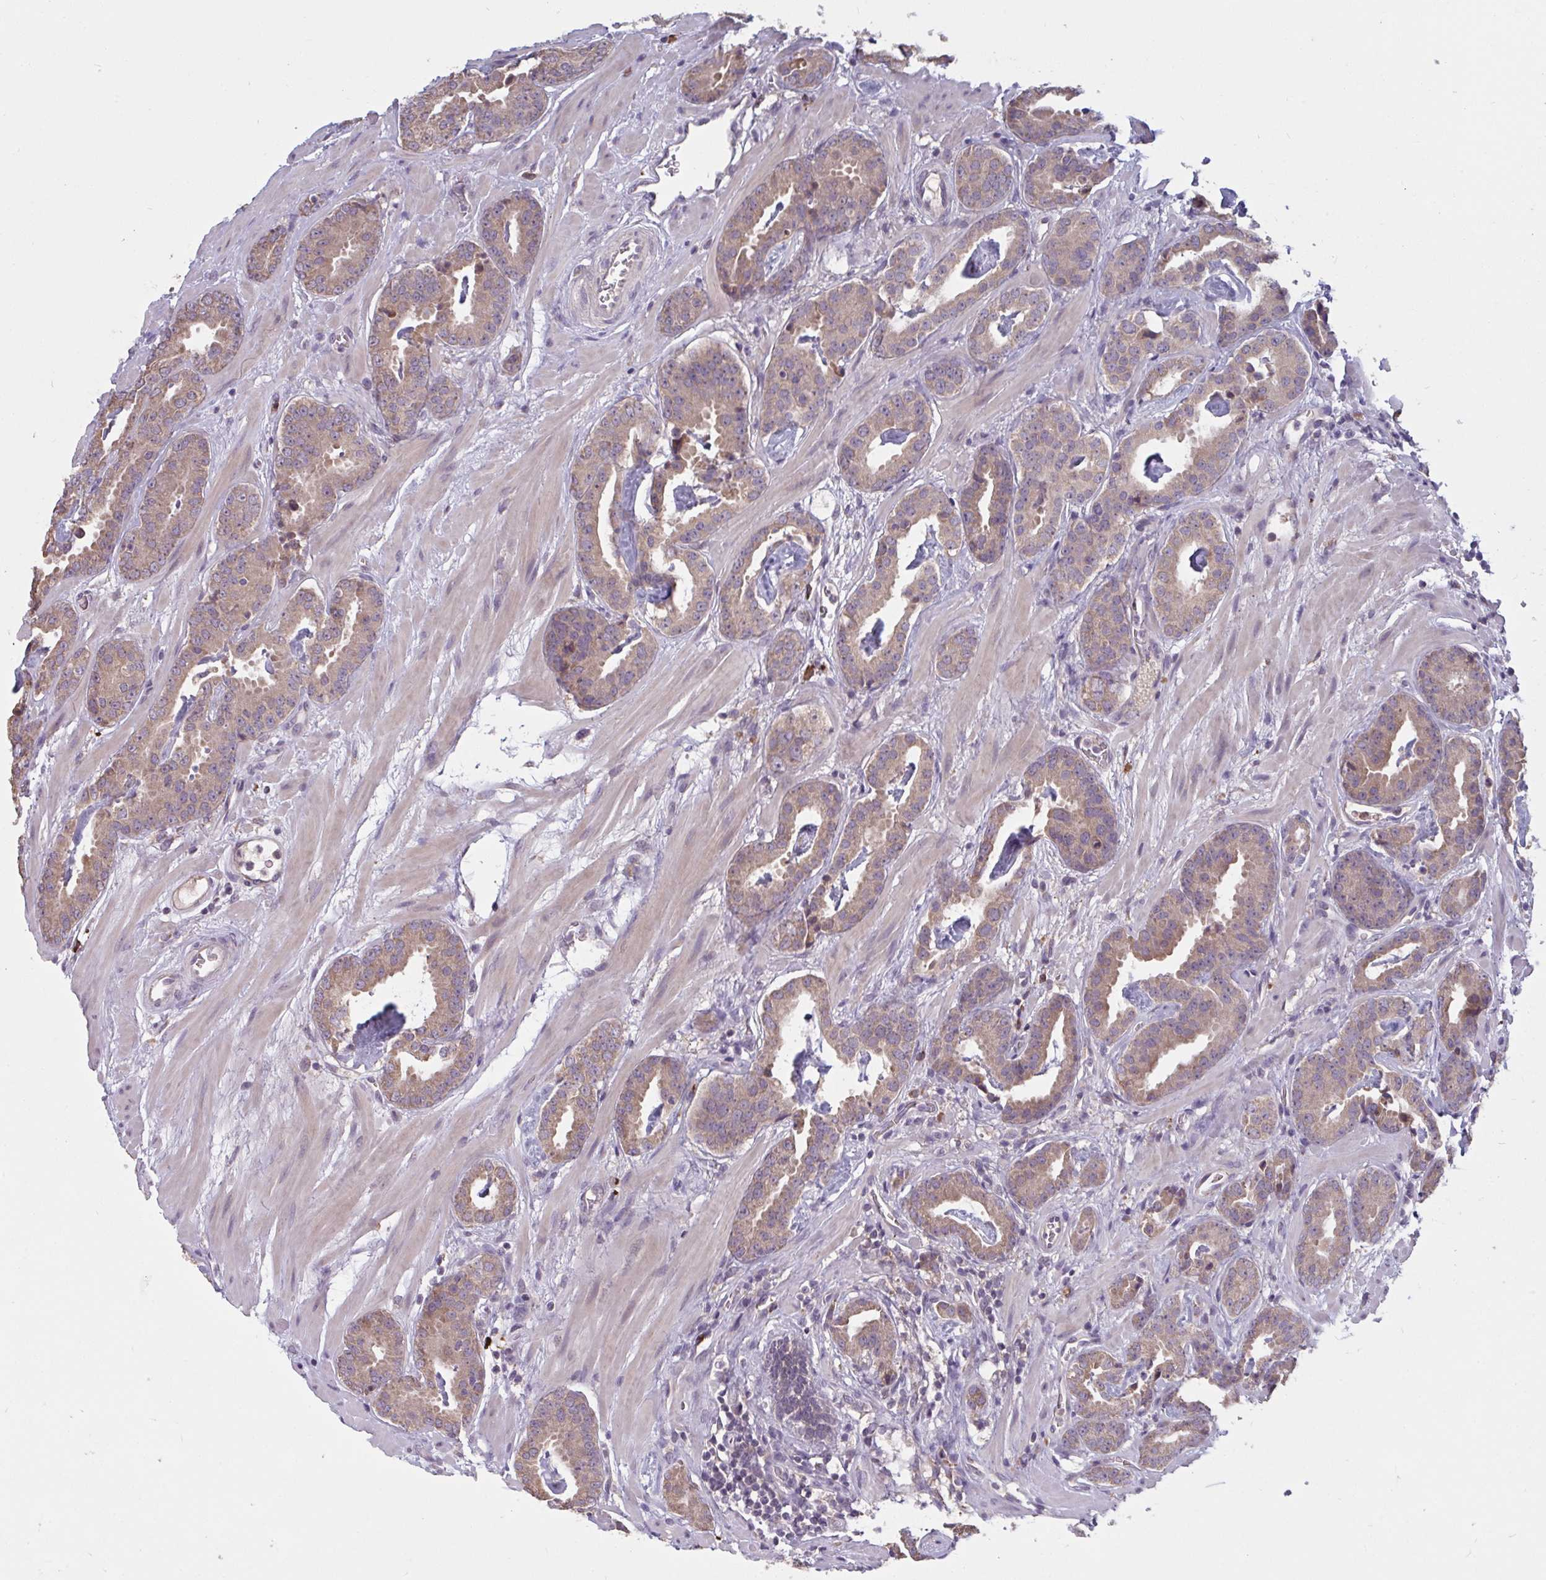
{"staining": {"intensity": "weak", "quantity": "25%-75%", "location": "cytoplasmic/membranous"}, "tissue": "prostate cancer", "cell_type": "Tumor cells", "image_type": "cancer", "snomed": [{"axis": "morphology", "description": "Adenocarcinoma, Low grade"}, {"axis": "topography", "description": "Prostate"}], "caption": "IHC staining of low-grade adenocarcinoma (prostate), which reveals low levels of weak cytoplasmic/membranous staining in about 25%-75% of tumor cells indicating weak cytoplasmic/membranous protein expression. The staining was performed using DAB (3,3'-diaminobenzidine) (brown) for protein detection and nuclei were counterstained in hematoxylin (blue).", "gene": "CD1E", "patient": {"sex": "male", "age": 62}}